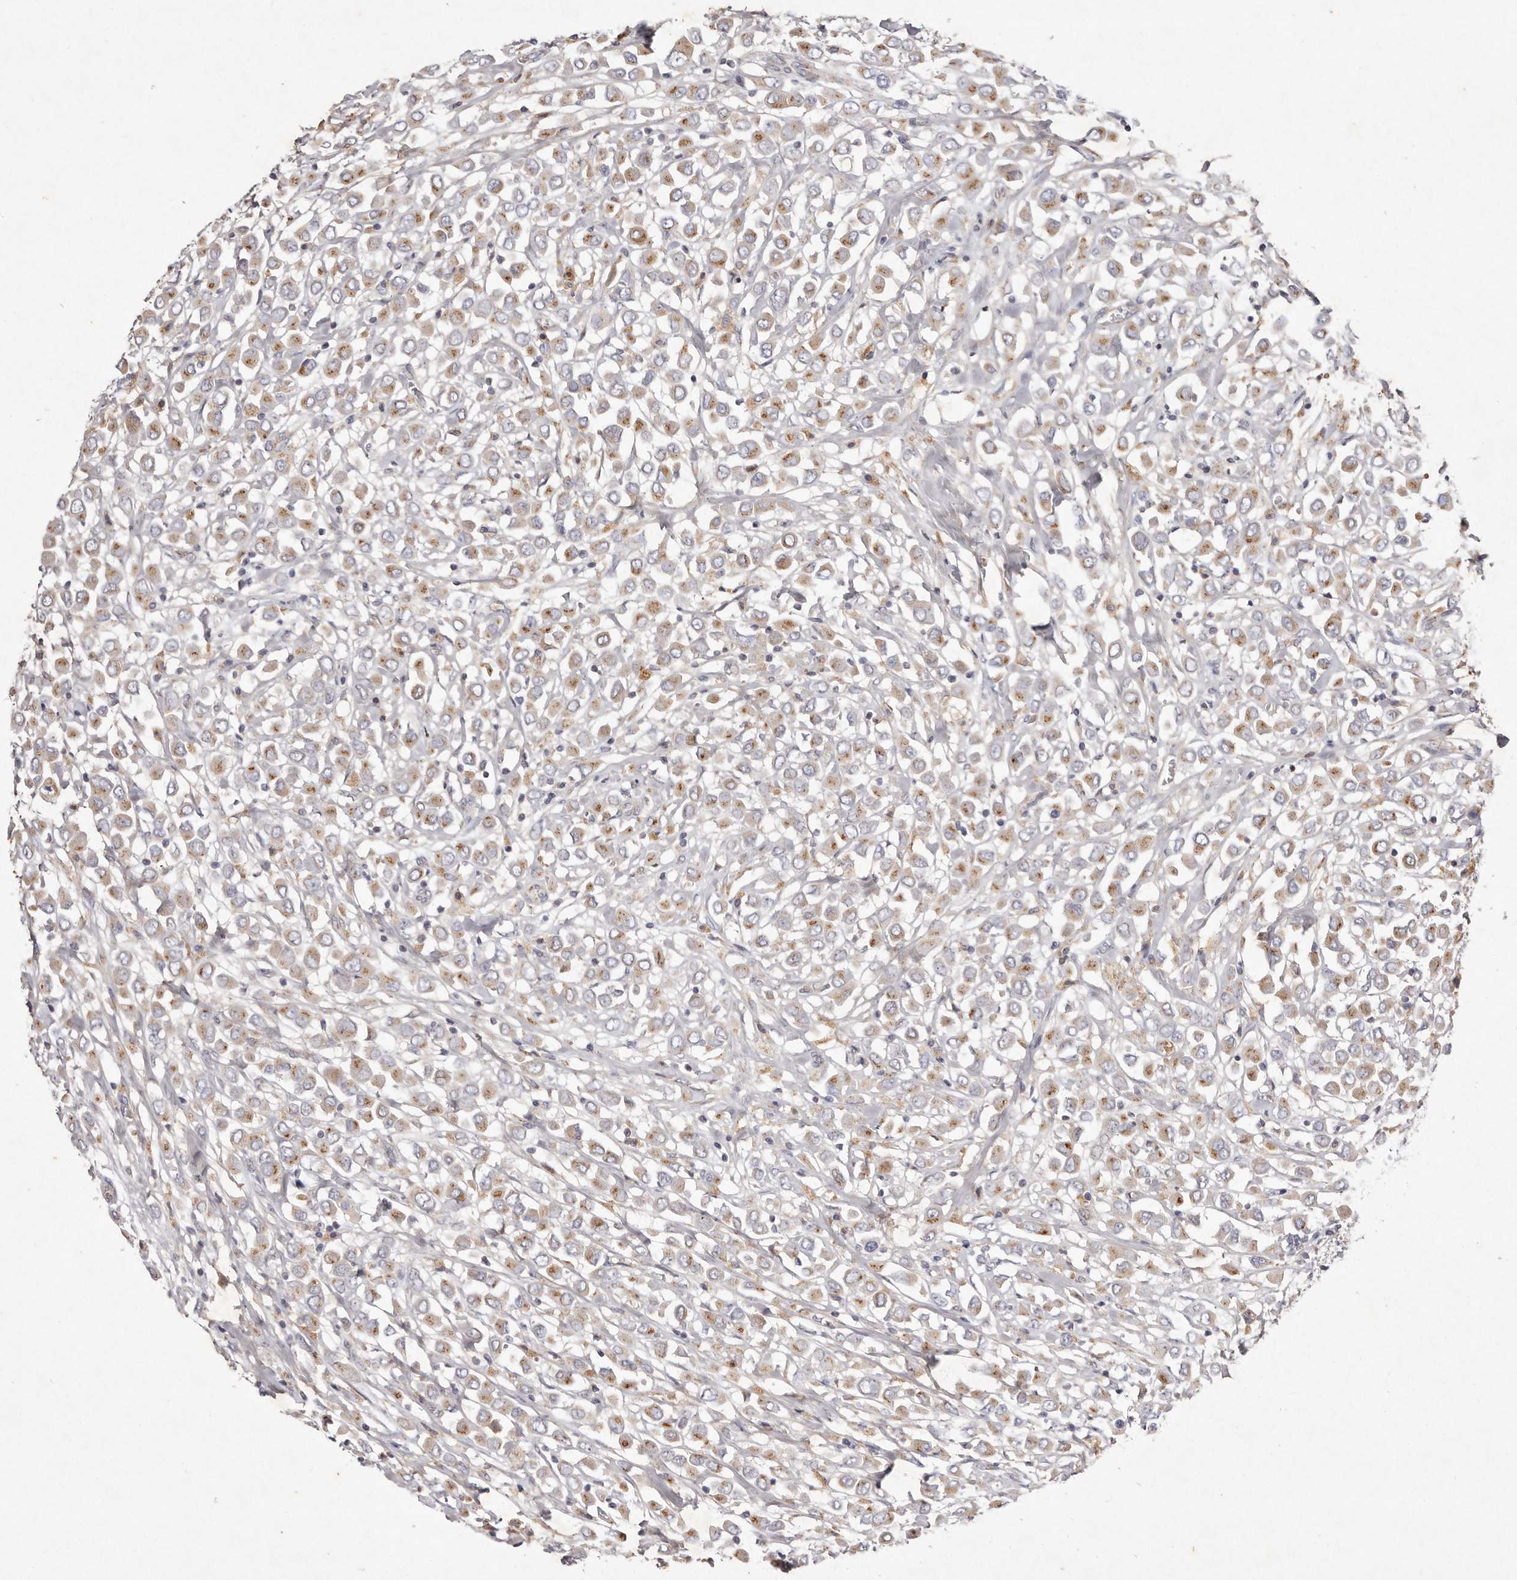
{"staining": {"intensity": "moderate", "quantity": ">75%", "location": "cytoplasmic/membranous"}, "tissue": "breast cancer", "cell_type": "Tumor cells", "image_type": "cancer", "snomed": [{"axis": "morphology", "description": "Duct carcinoma"}, {"axis": "topography", "description": "Breast"}], "caption": "This image displays immunohistochemistry staining of human intraductal carcinoma (breast), with medium moderate cytoplasmic/membranous expression in about >75% of tumor cells.", "gene": "USP24", "patient": {"sex": "female", "age": 61}}